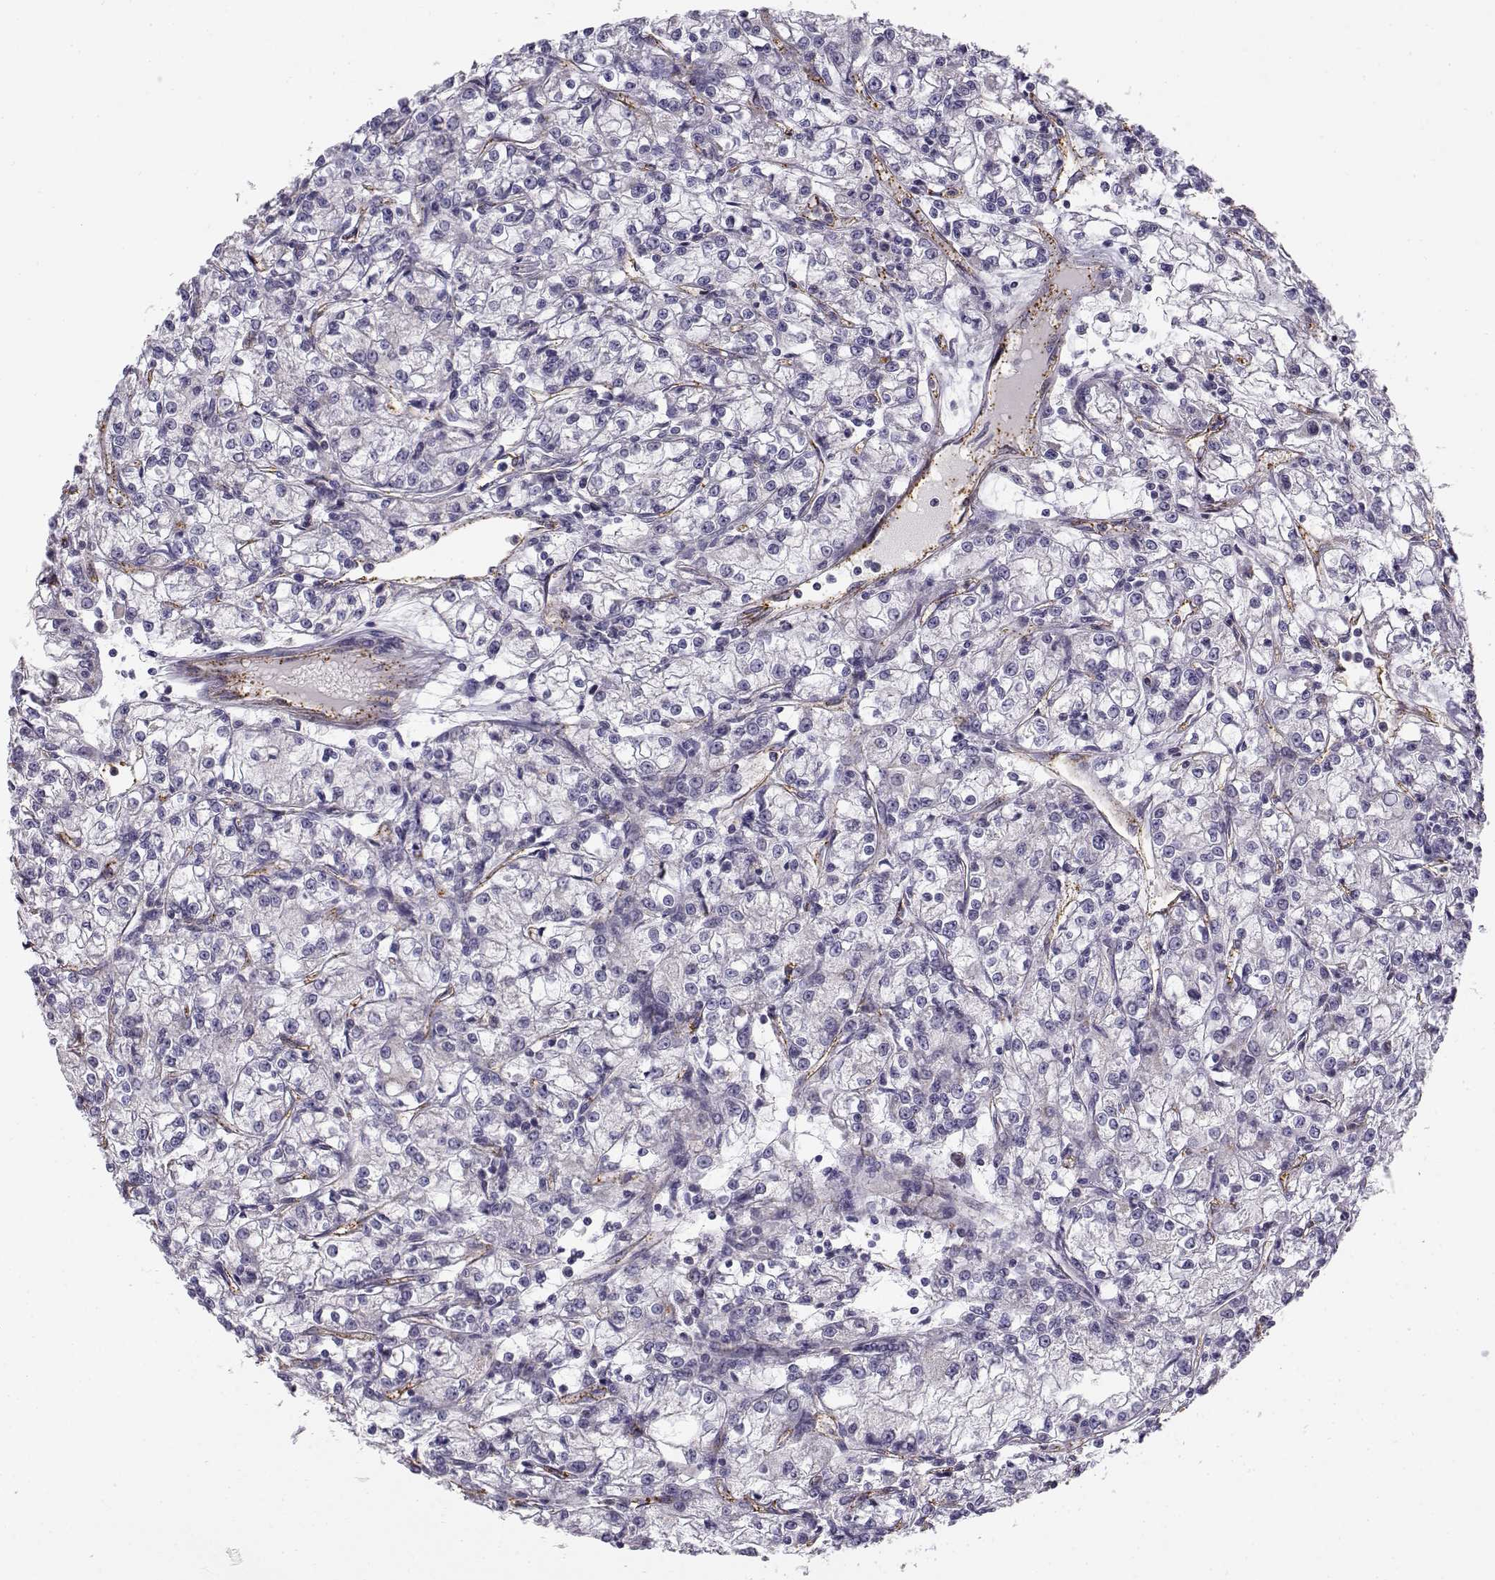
{"staining": {"intensity": "negative", "quantity": "none", "location": "none"}, "tissue": "renal cancer", "cell_type": "Tumor cells", "image_type": "cancer", "snomed": [{"axis": "morphology", "description": "Adenocarcinoma, NOS"}, {"axis": "topography", "description": "Kidney"}], "caption": "There is no significant positivity in tumor cells of renal cancer (adenocarcinoma). (DAB (3,3'-diaminobenzidine) immunohistochemistry with hematoxylin counter stain).", "gene": "MYO1A", "patient": {"sex": "female", "age": 59}}